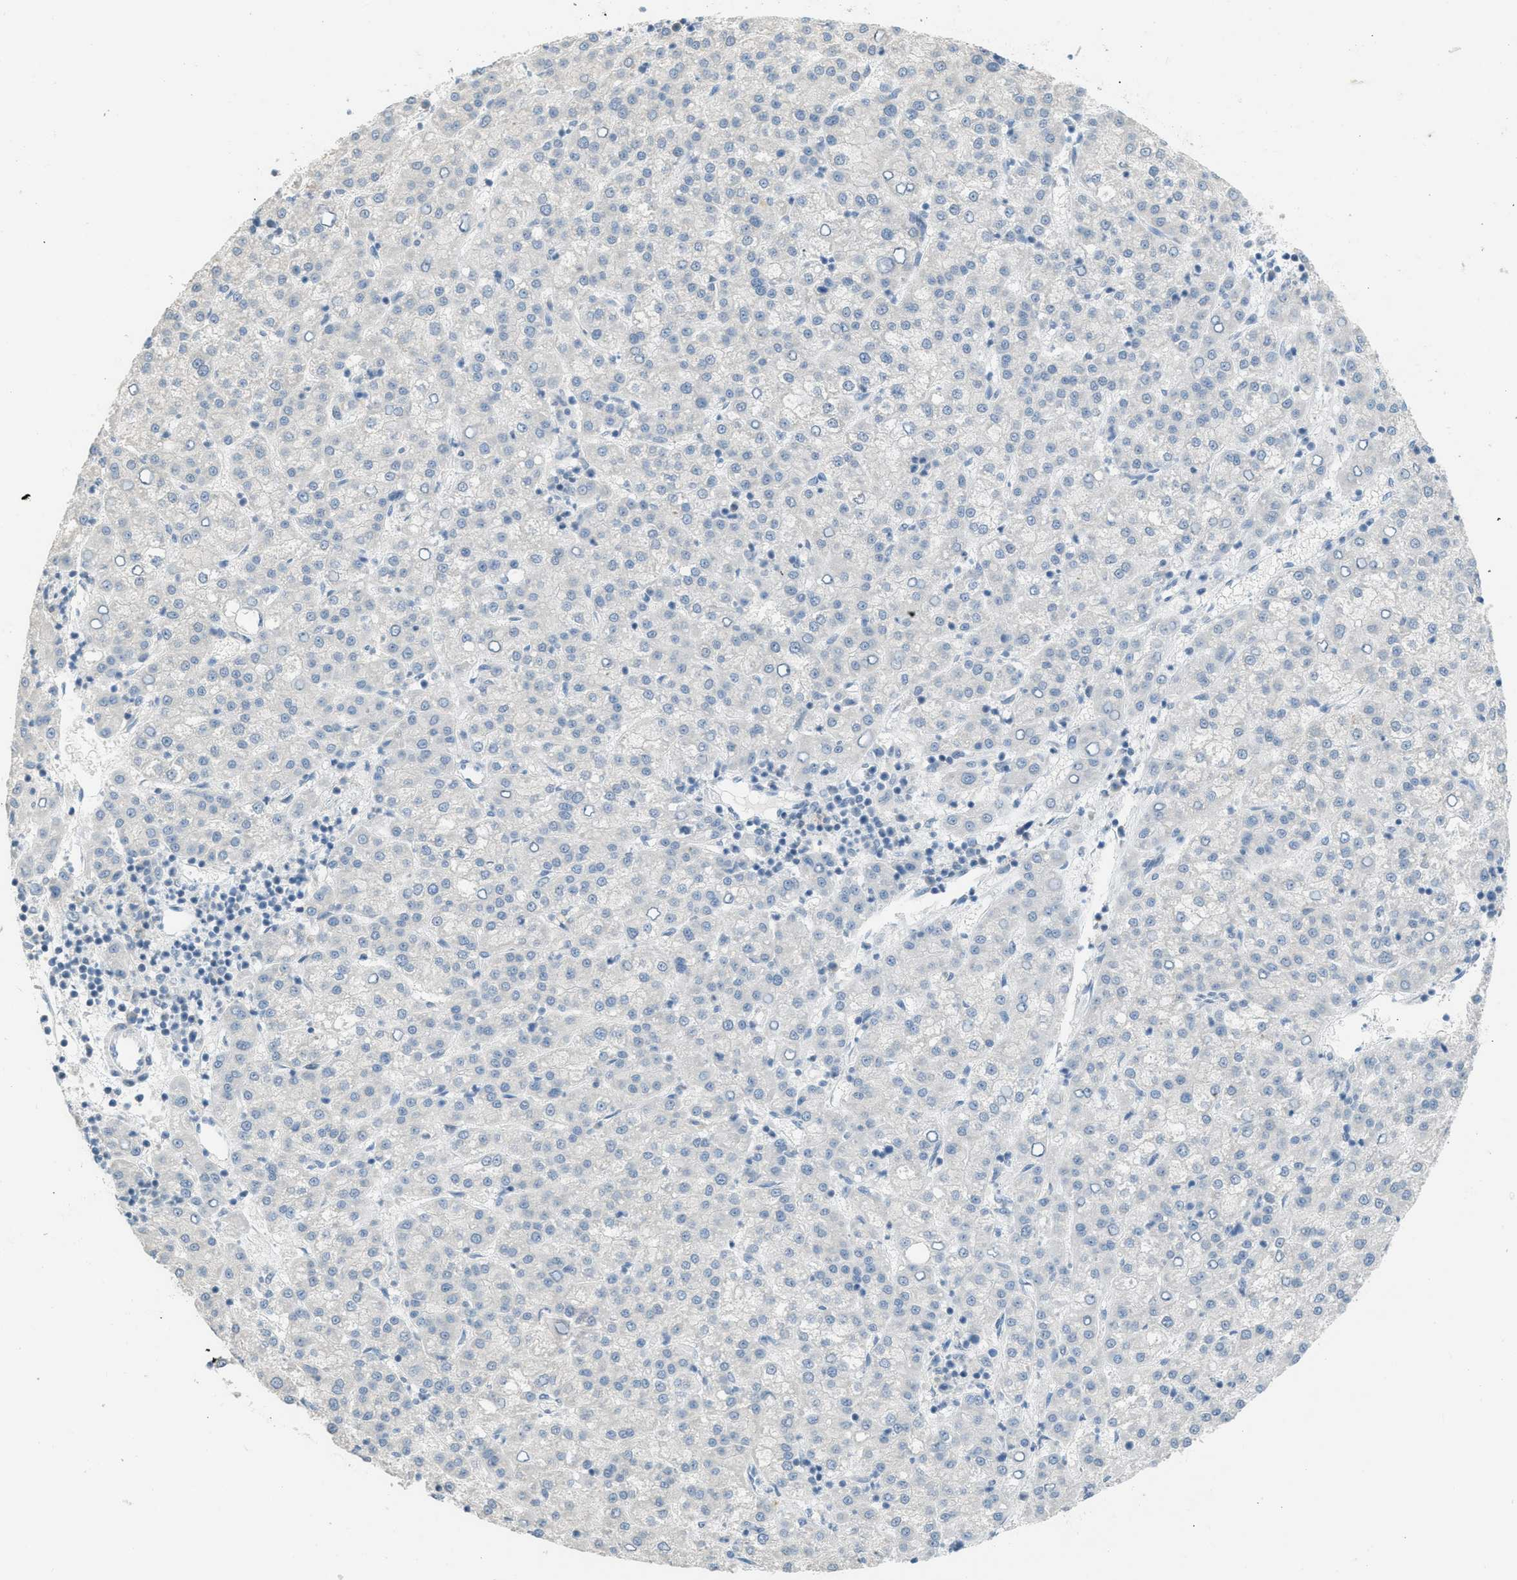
{"staining": {"intensity": "negative", "quantity": "none", "location": "none"}, "tissue": "liver cancer", "cell_type": "Tumor cells", "image_type": "cancer", "snomed": [{"axis": "morphology", "description": "Carcinoma, Hepatocellular, NOS"}, {"axis": "topography", "description": "Liver"}], "caption": "An immunohistochemistry (IHC) photomicrograph of hepatocellular carcinoma (liver) is shown. There is no staining in tumor cells of hepatocellular carcinoma (liver). (Stains: DAB (3,3'-diaminobenzidine) immunohistochemistry (IHC) with hematoxylin counter stain, Microscopy: brightfield microscopy at high magnification).", "gene": "TXNDC2", "patient": {"sex": "female", "age": 58}}